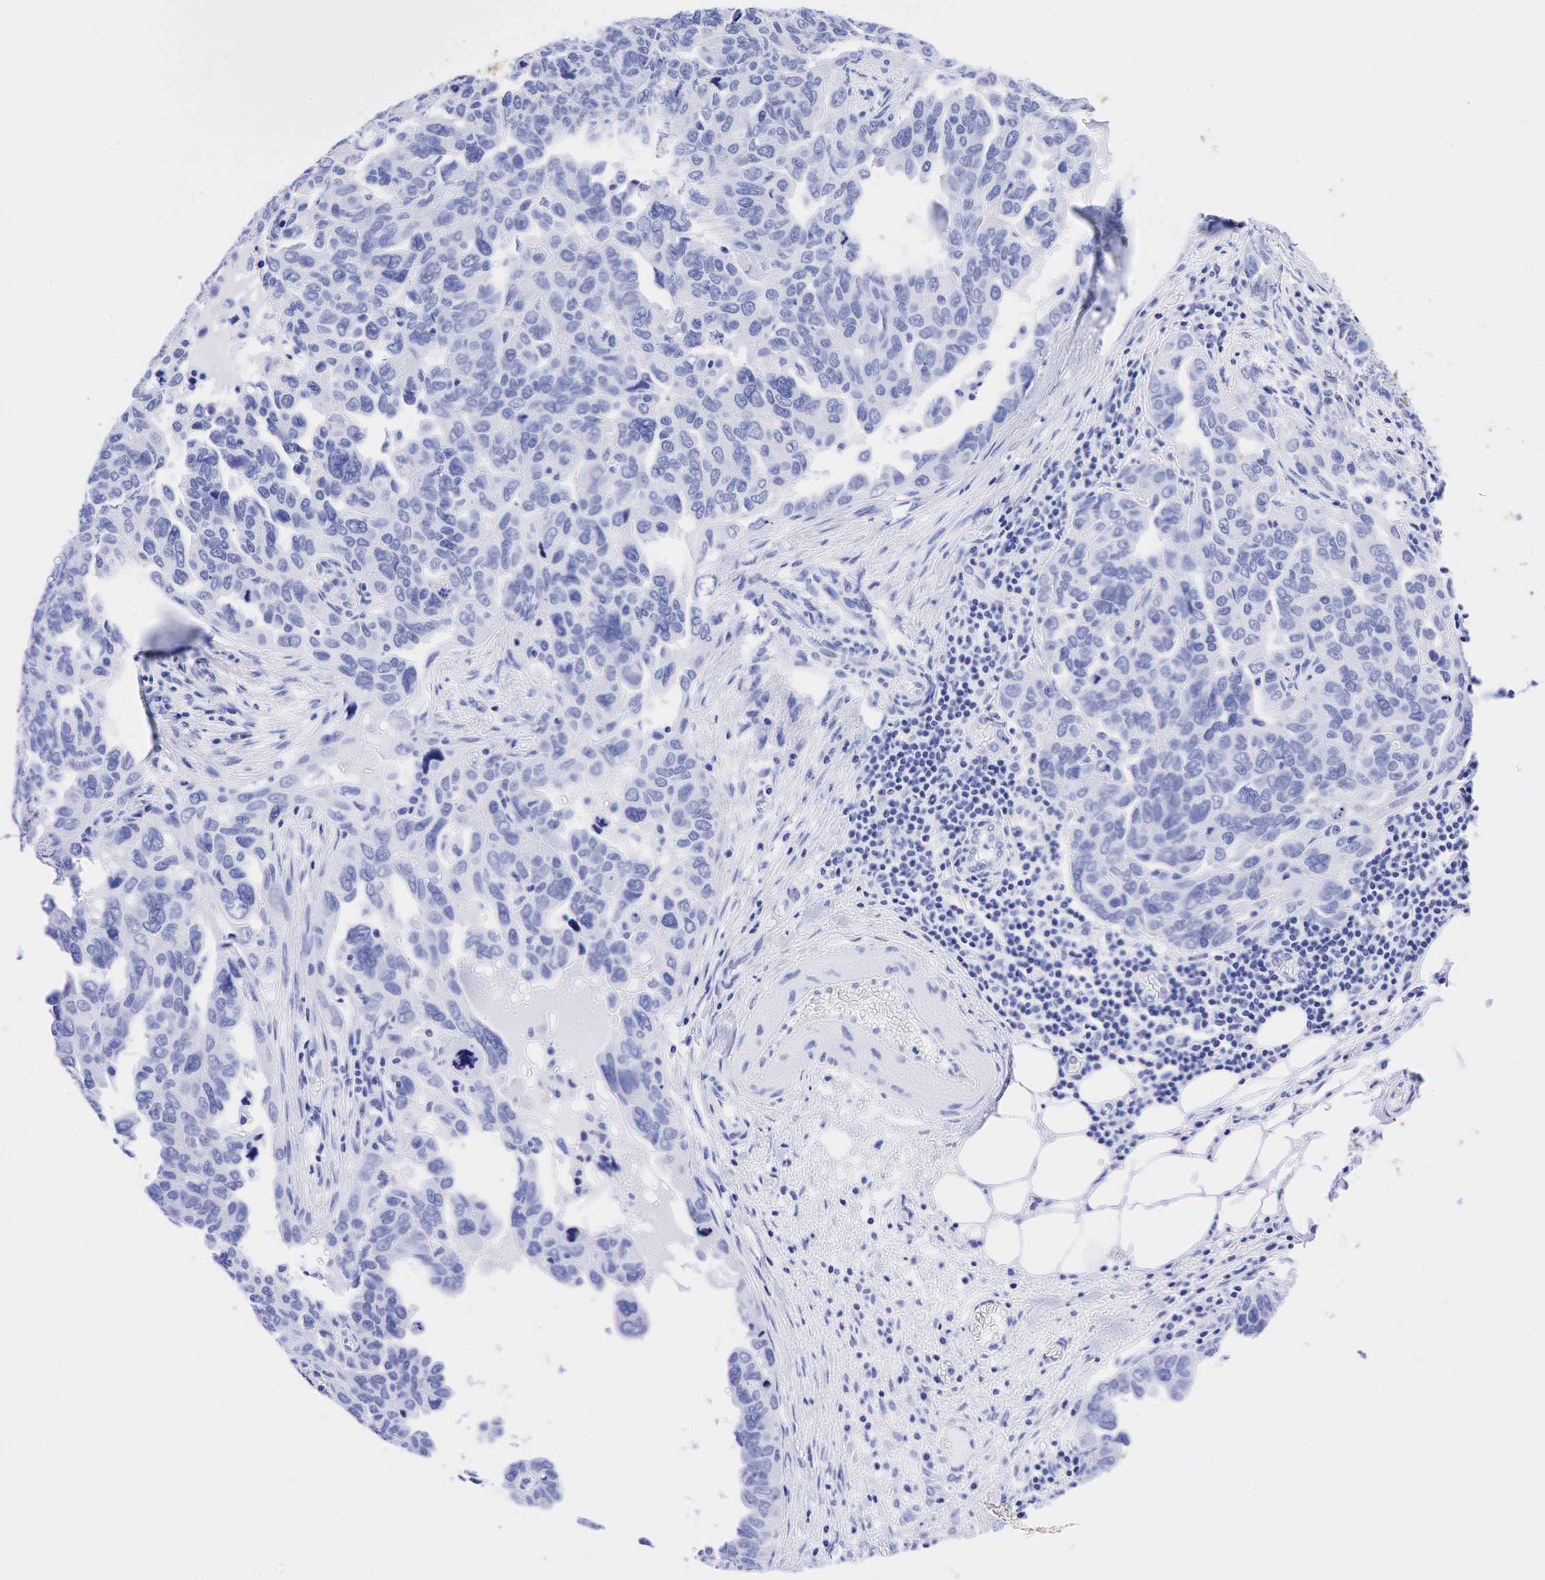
{"staining": {"intensity": "negative", "quantity": "none", "location": "none"}, "tissue": "ovarian cancer", "cell_type": "Tumor cells", "image_type": "cancer", "snomed": [{"axis": "morphology", "description": "Cystadenocarcinoma, serous, NOS"}, {"axis": "topography", "description": "Ovary"}], "caption": "A histopathology image of serous cystadenocarcinoma (ovarian) stained for a protein reveals no brown staining in tumor cells. (Stains: DAB (3,3'-diaminobenzidine) immunohistochemistry with hematoxylin counter stain, Microscopy: brightfield microscopy at high magnification).", "gene": "CEACAM5", "patient": {"sex": "female", "age": 64}}